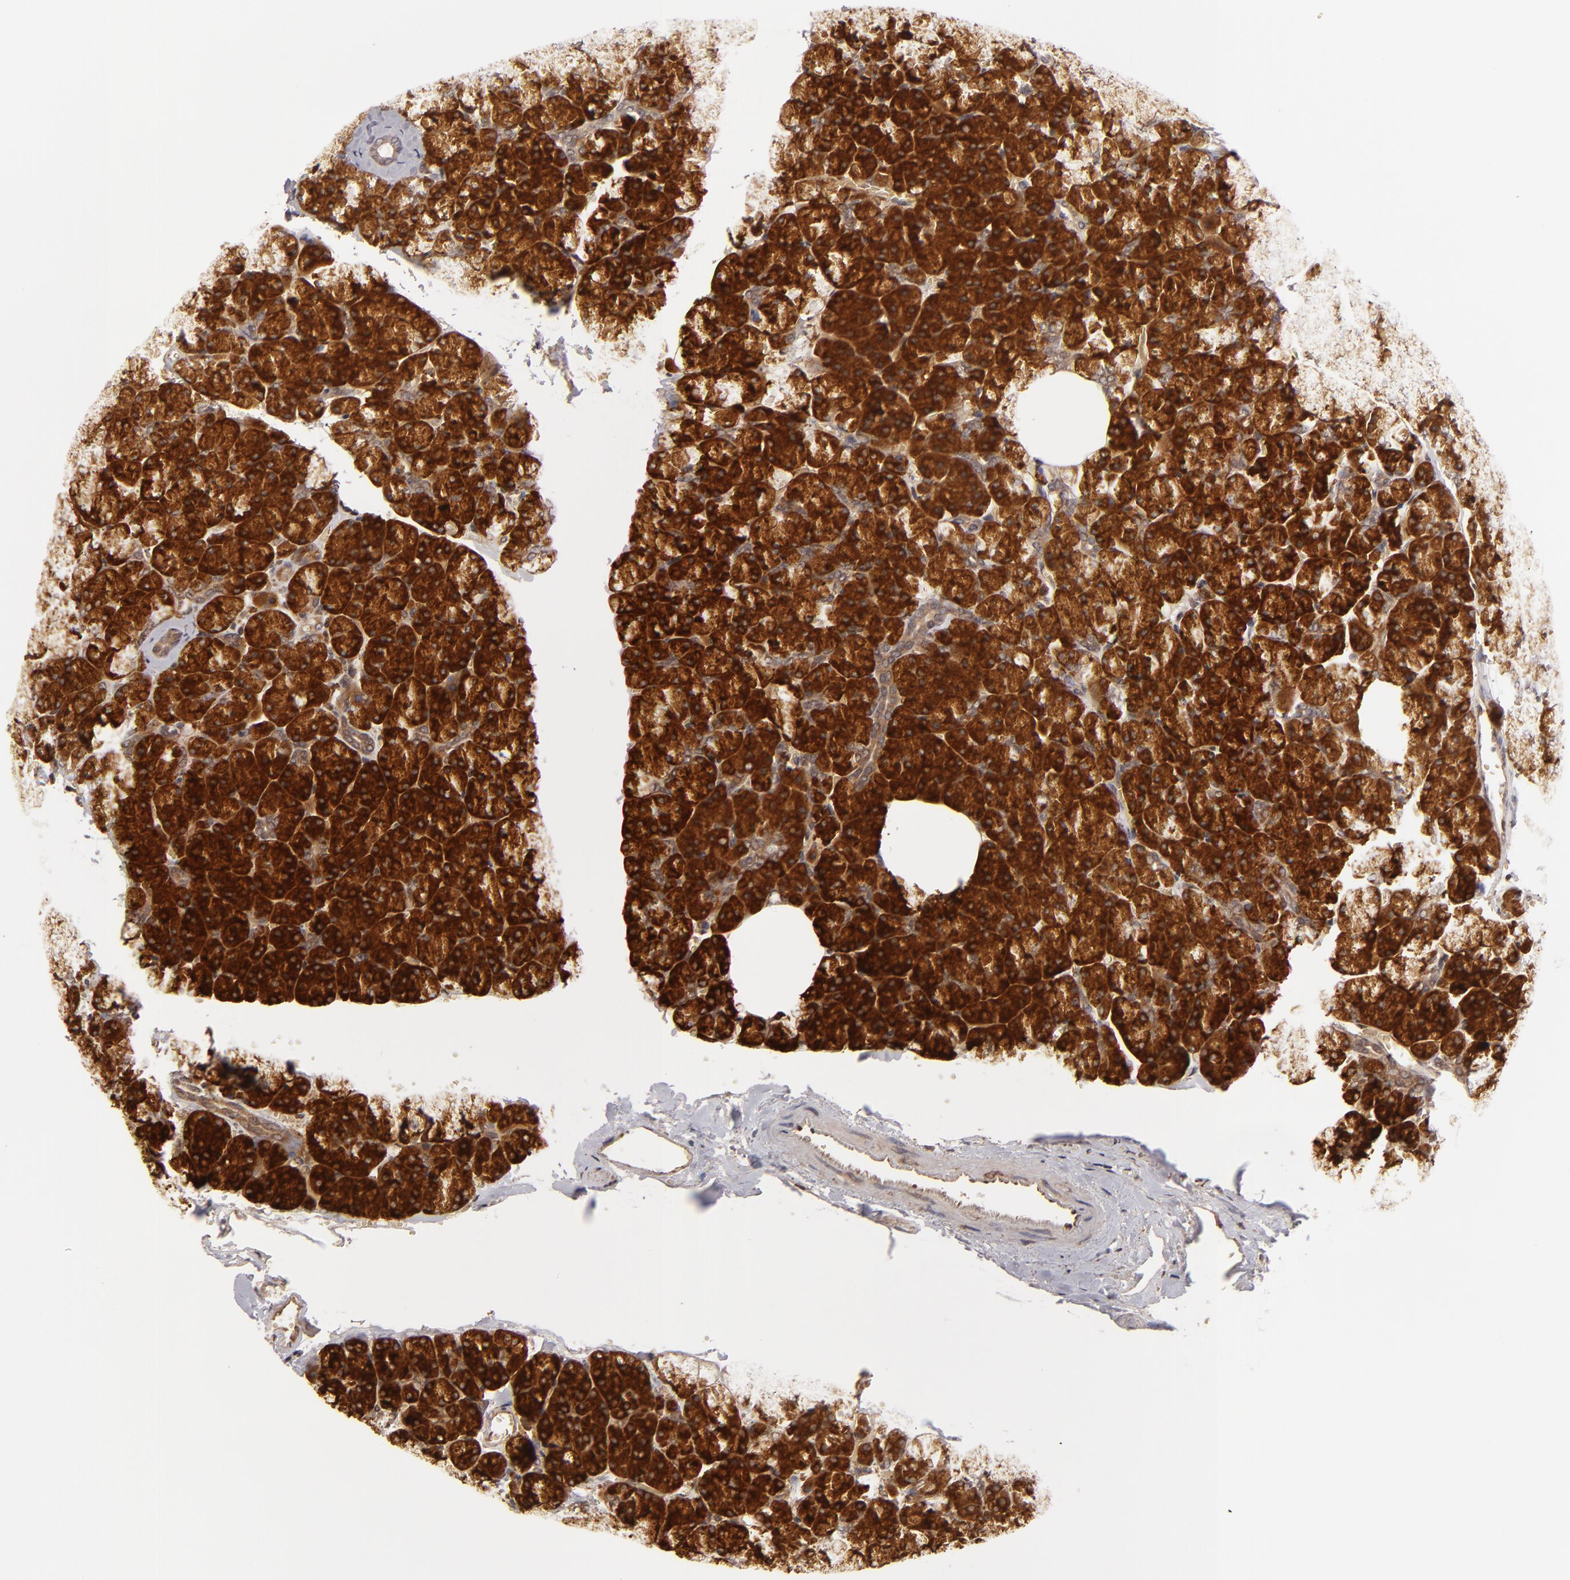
{"staining": {"intensity": "strong", "quantity": ">75%", "location": "cytoplasmic/membranous"}, "tissue": "pancreas", "cell_type": "Exocrine glandular cells", "image_type": "normal", "snomed": [{"axis": "morphology", "description": "Normal tissue, NOS"}, {"axis": "topography", "description": "Pancreas"}], "caption": "IHC histopathology image of normal pancreas: pancreas stained using immunohistochemistry (IHC) displays high levels of strong protein expression localized specifically in the cytoplasmic/membranous of exocrine glandular cells, appearing as a cytoplasmic/membranous brown color.", "gene": "MAPK3", "patient": {"sex": "female", "age": 35}}